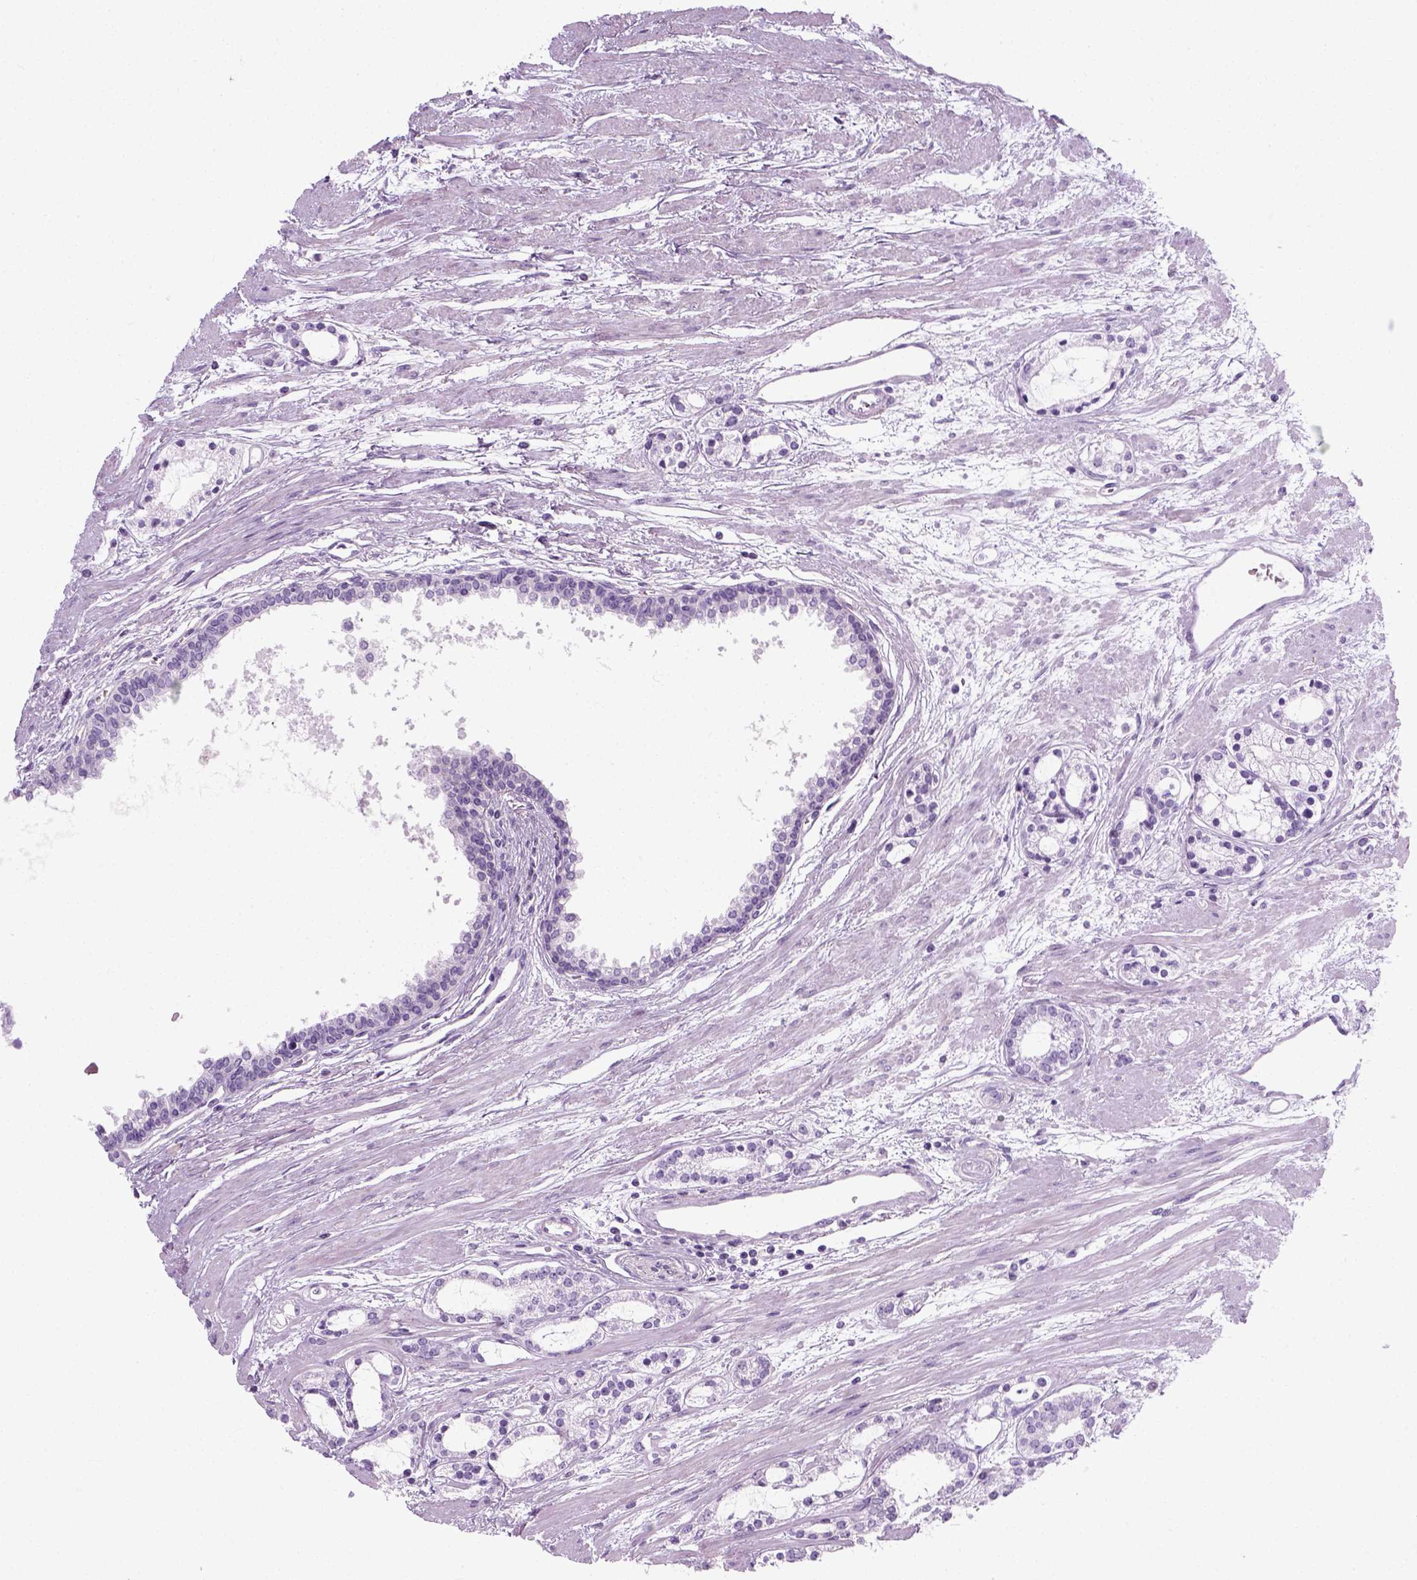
{"staining": {"intensity": "negative", "quantity": "none", "location": "none"}, "tissue": "prostate cancer", "cell_type": "Tumor cells", "image_type": "cancer", "snomed": [{"axis": "morphology", "description": "Adenocarcinoma, Medium grade"}, {"axis": "topography", "description": "Prostate"}], "caption": "Tumor cells show no significant positivity in prostate cancer (adenocarcinoma (medium-grade)).", "gene": "SLC12A5", "patient": {"sex": "male", "age": 57}}